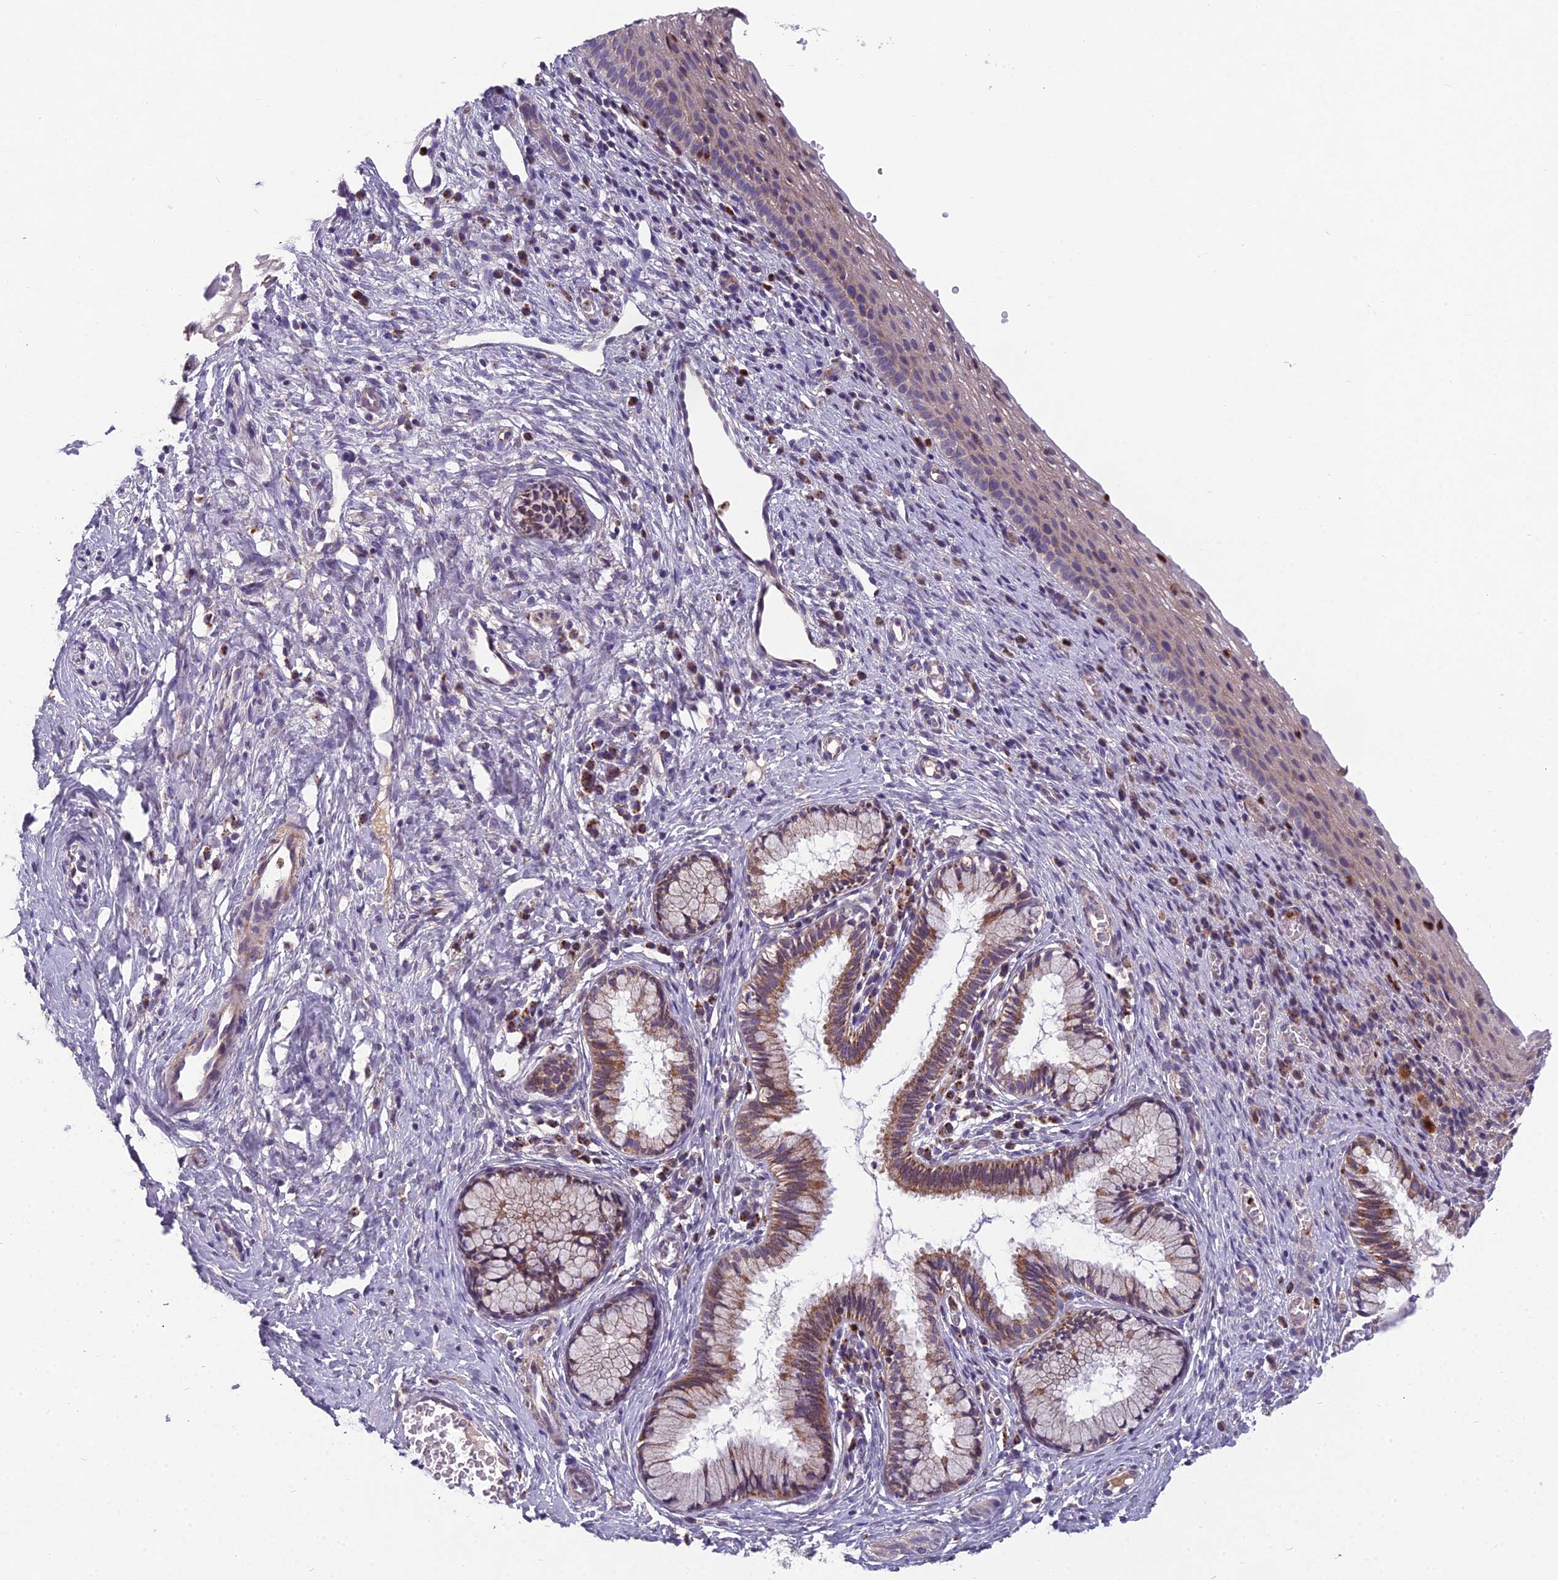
{"staining": {"intensity": "moderate", "quantity": "25%-75%", "location": "cytoplasmic/membranous"}, "tissue": "cervix", "cell_type": "Glandular cells", "image_type": "normal", "snomed": [{"axis": "morphology", "description": "Normal tissue, NOS"}, {"axis": "topography", "description": "Cervix"}], "caption": "Cervix stained with a brown dye reveals moderate cytoplasmic/membranous positive positivity in about 25%-75% of glandular cells.", "gene": "ENSG00000188897", "patient": {"sex": "female", "age": 27}}